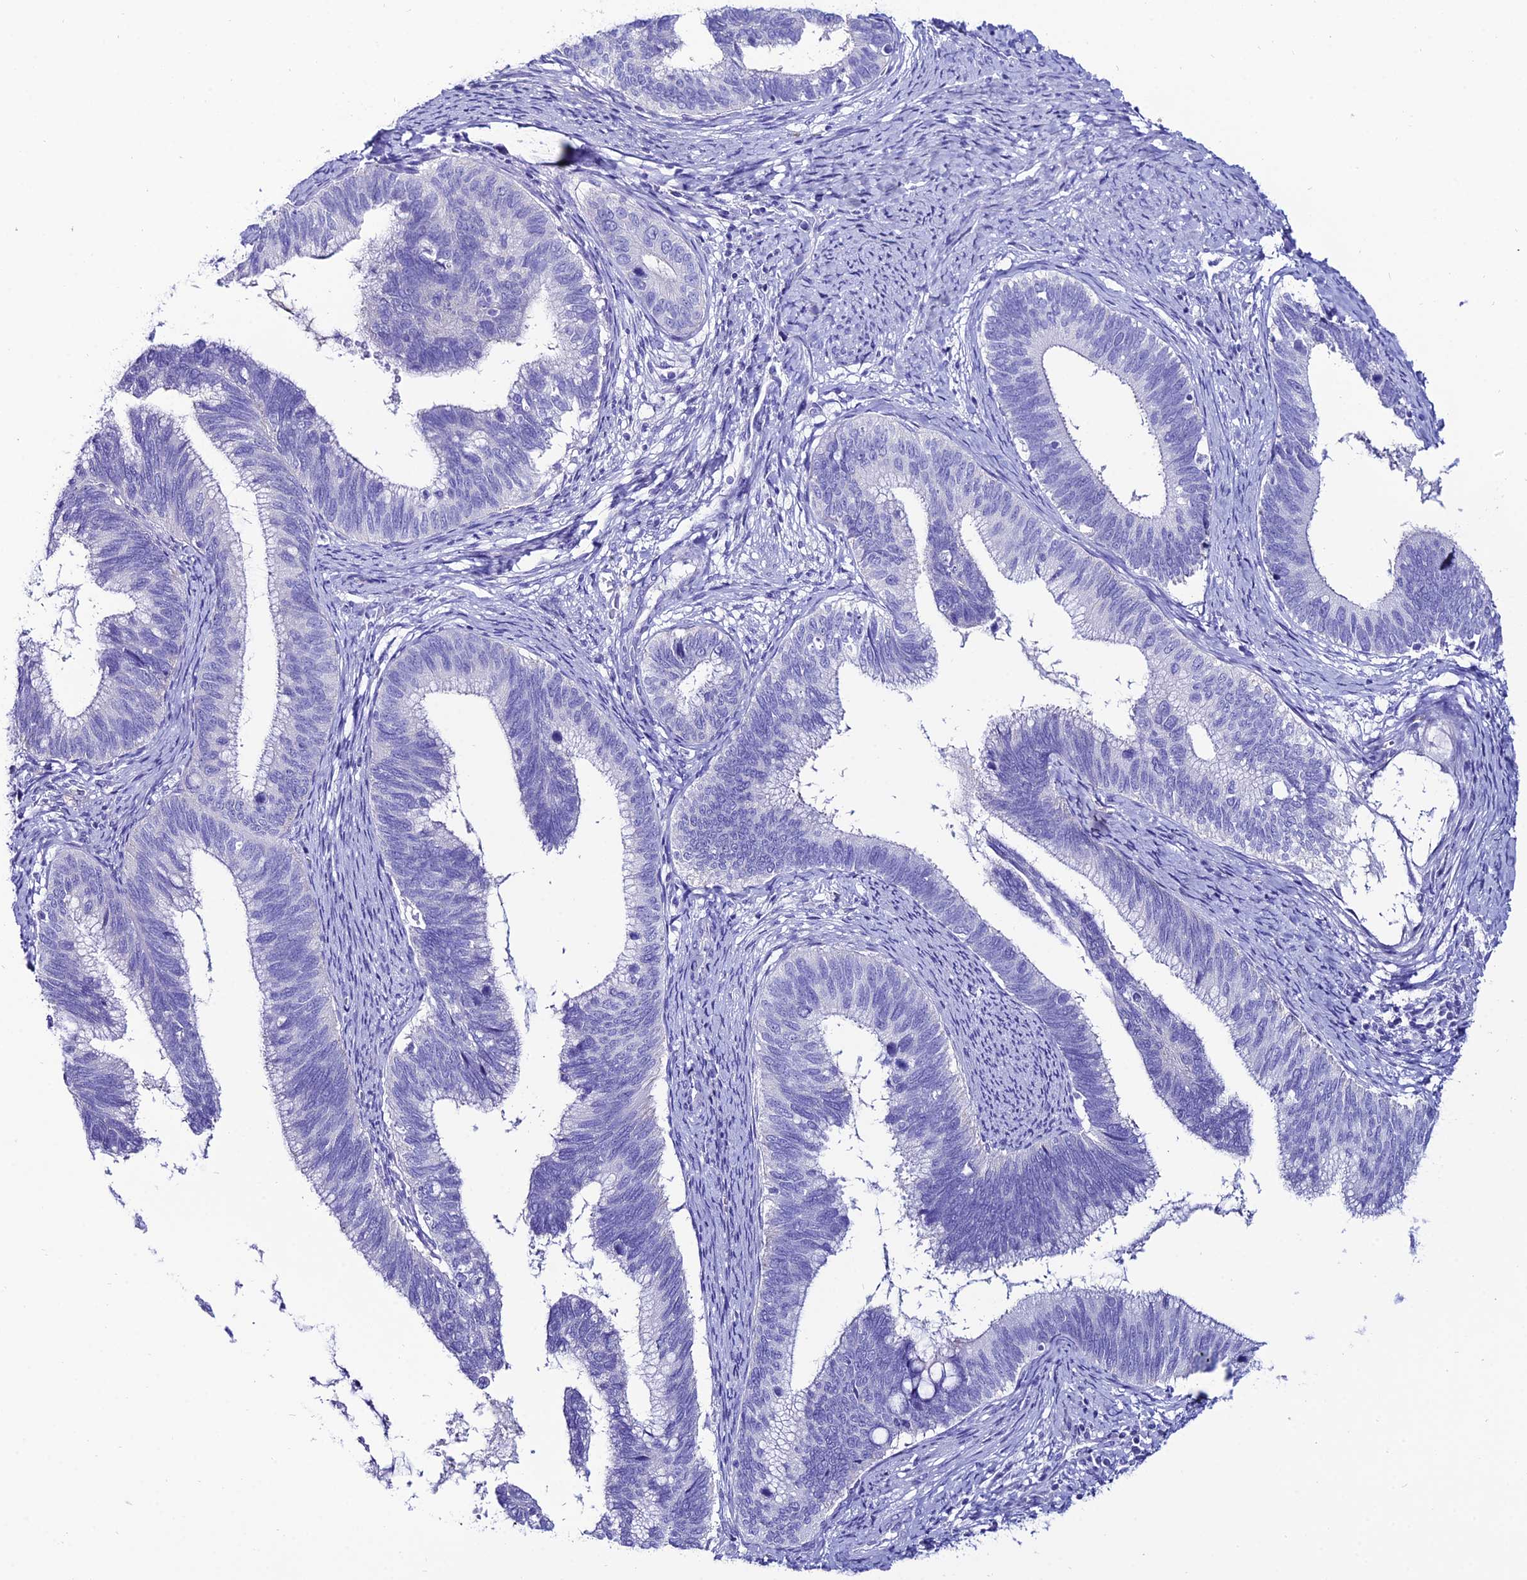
{"staining": {"intensity": "negative", "quantity": "none", "location": "none"}, "tissue": "cervical cancer", "cell_type": "Tumor cells", "image_type": "cancer", "snomed": [{"axis": "morphology", "description": "Adenocarcinoma, NOS"}, {"axis": "topography", "description": "Cervix"}], "caption": "A photomicrograph of cervical cancer stained for a protein reveals no brown staining in tumor cells.", "gene": "OR4D5", "patient": {"sex": "female", "age": 42}}